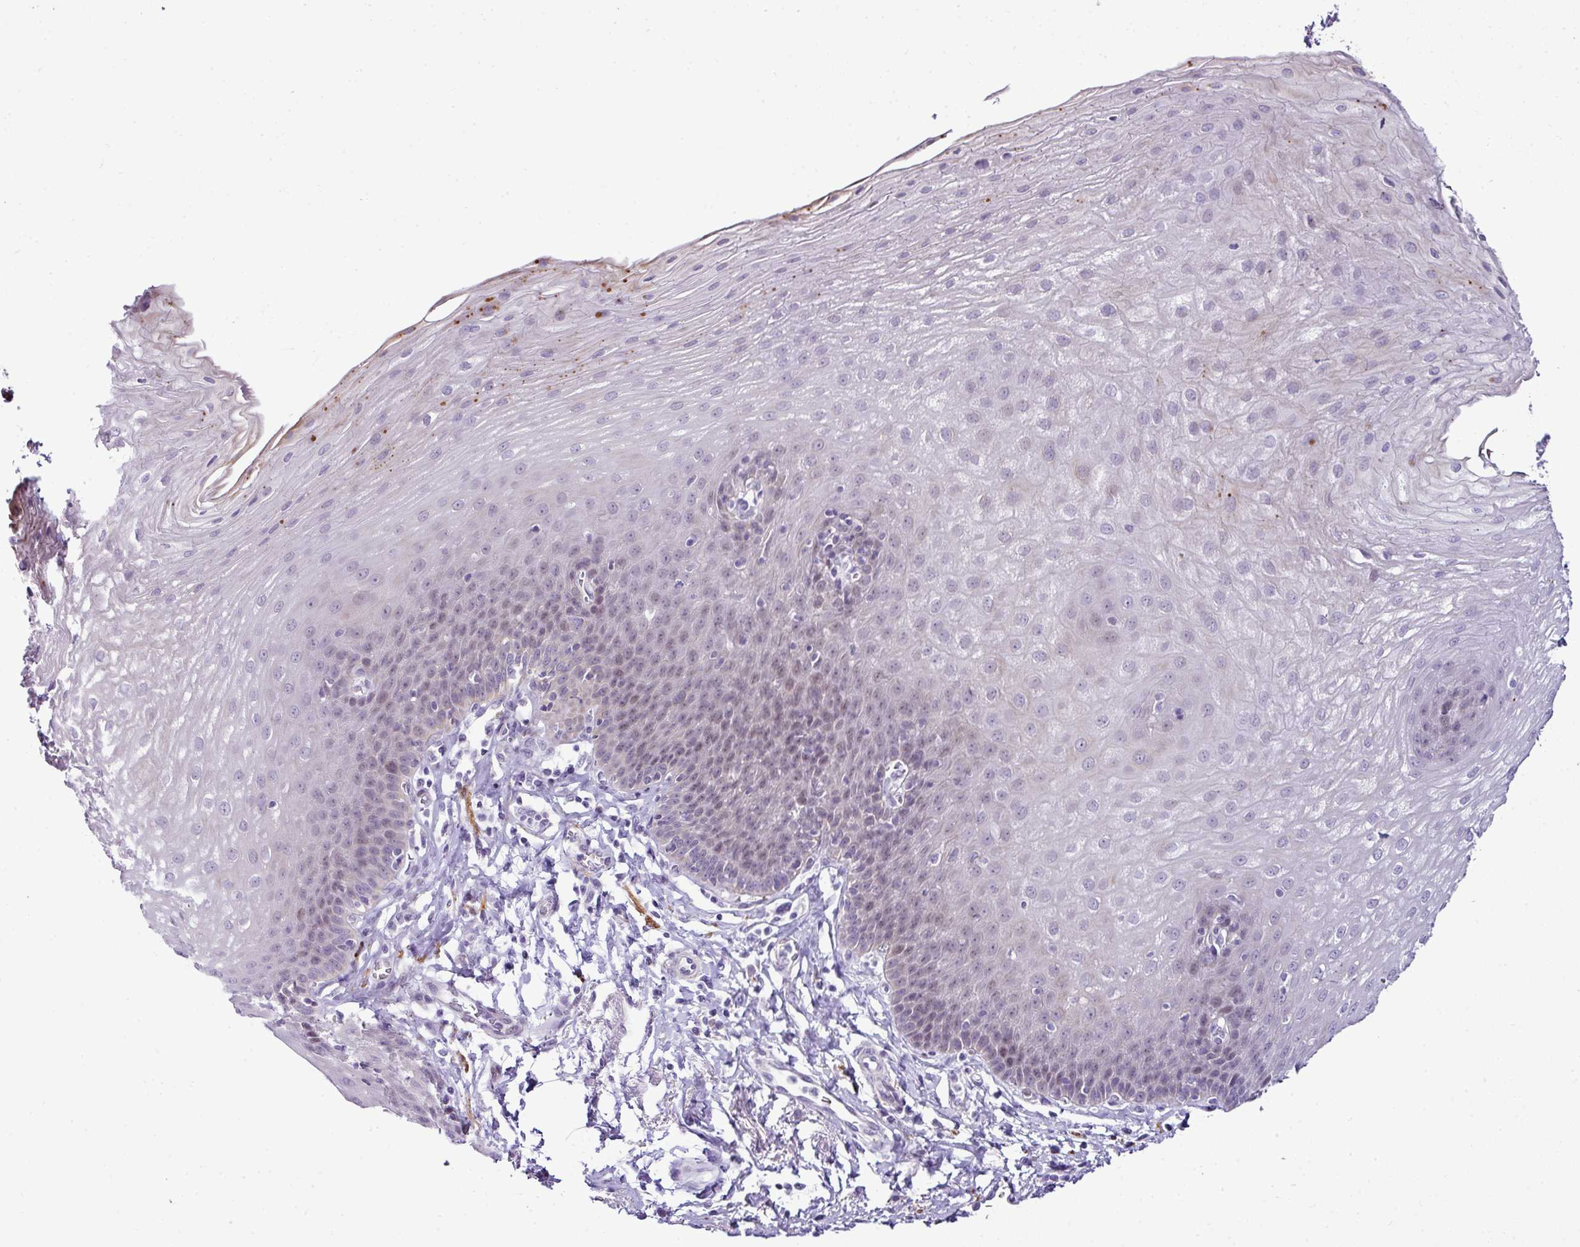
{"staining": {"intensity": "moderate", "quantity": "<25%", "location": "nuclear"}, "tissue": "esophagus", "cell_type": "Squamous epithelial cells", "image_type": "normal", "snomed": [{"axis": "morphology", "description": "Normal tissue, NOS"}, {"axis": "topography", "description": "Esophagus"}], "caption": "Moderate nuclear staining for a protein is present in about <25% of squamous epithelial cells of unremarkable esophagus using IHC.", "gene": "CMTM5", "patient": {"sex": "female", "age": 81}}